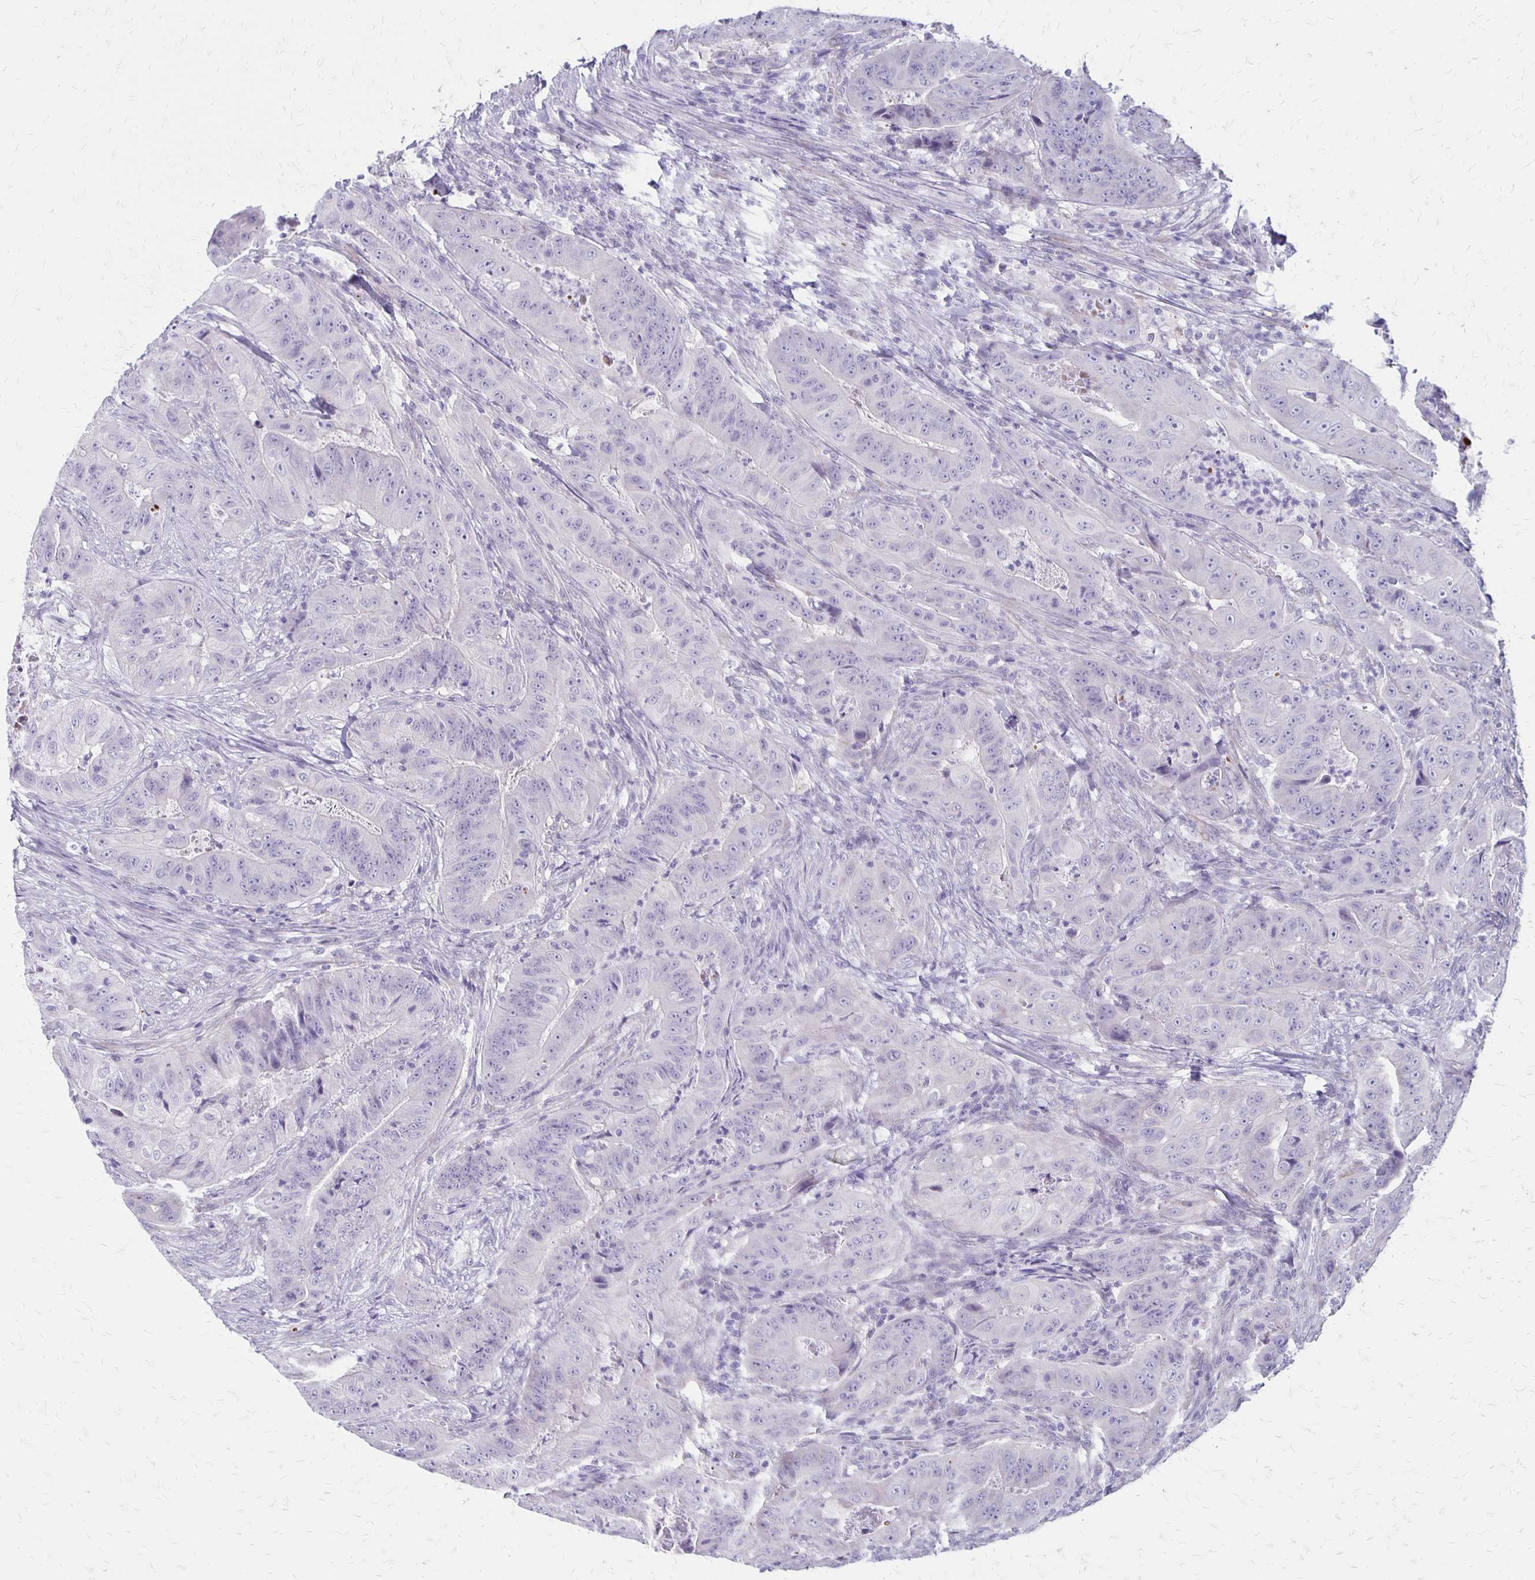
{"staining": {"intensity": "negative", "quantity": "none", "location": "none"}, "tissue": "colorectal cancer", "cell_type": "Tumor cells", "image_type": "cancer", "snomed": [{"axis": "morphology", "description": "Adenocarcinoma, NOS"}, {"axis": "topography", "description": "Colon"}], "caption": "Protein analysis of colorectal cancer reveals no significant expression in tumor cells. The staining is performed using DAB (3,3'-diaminobenzidine) brown chromogen with nuclei counter-stained in using hematoxylin.", "gene": "HOMER1", "patient": {"sex": "male", "age": 33}}